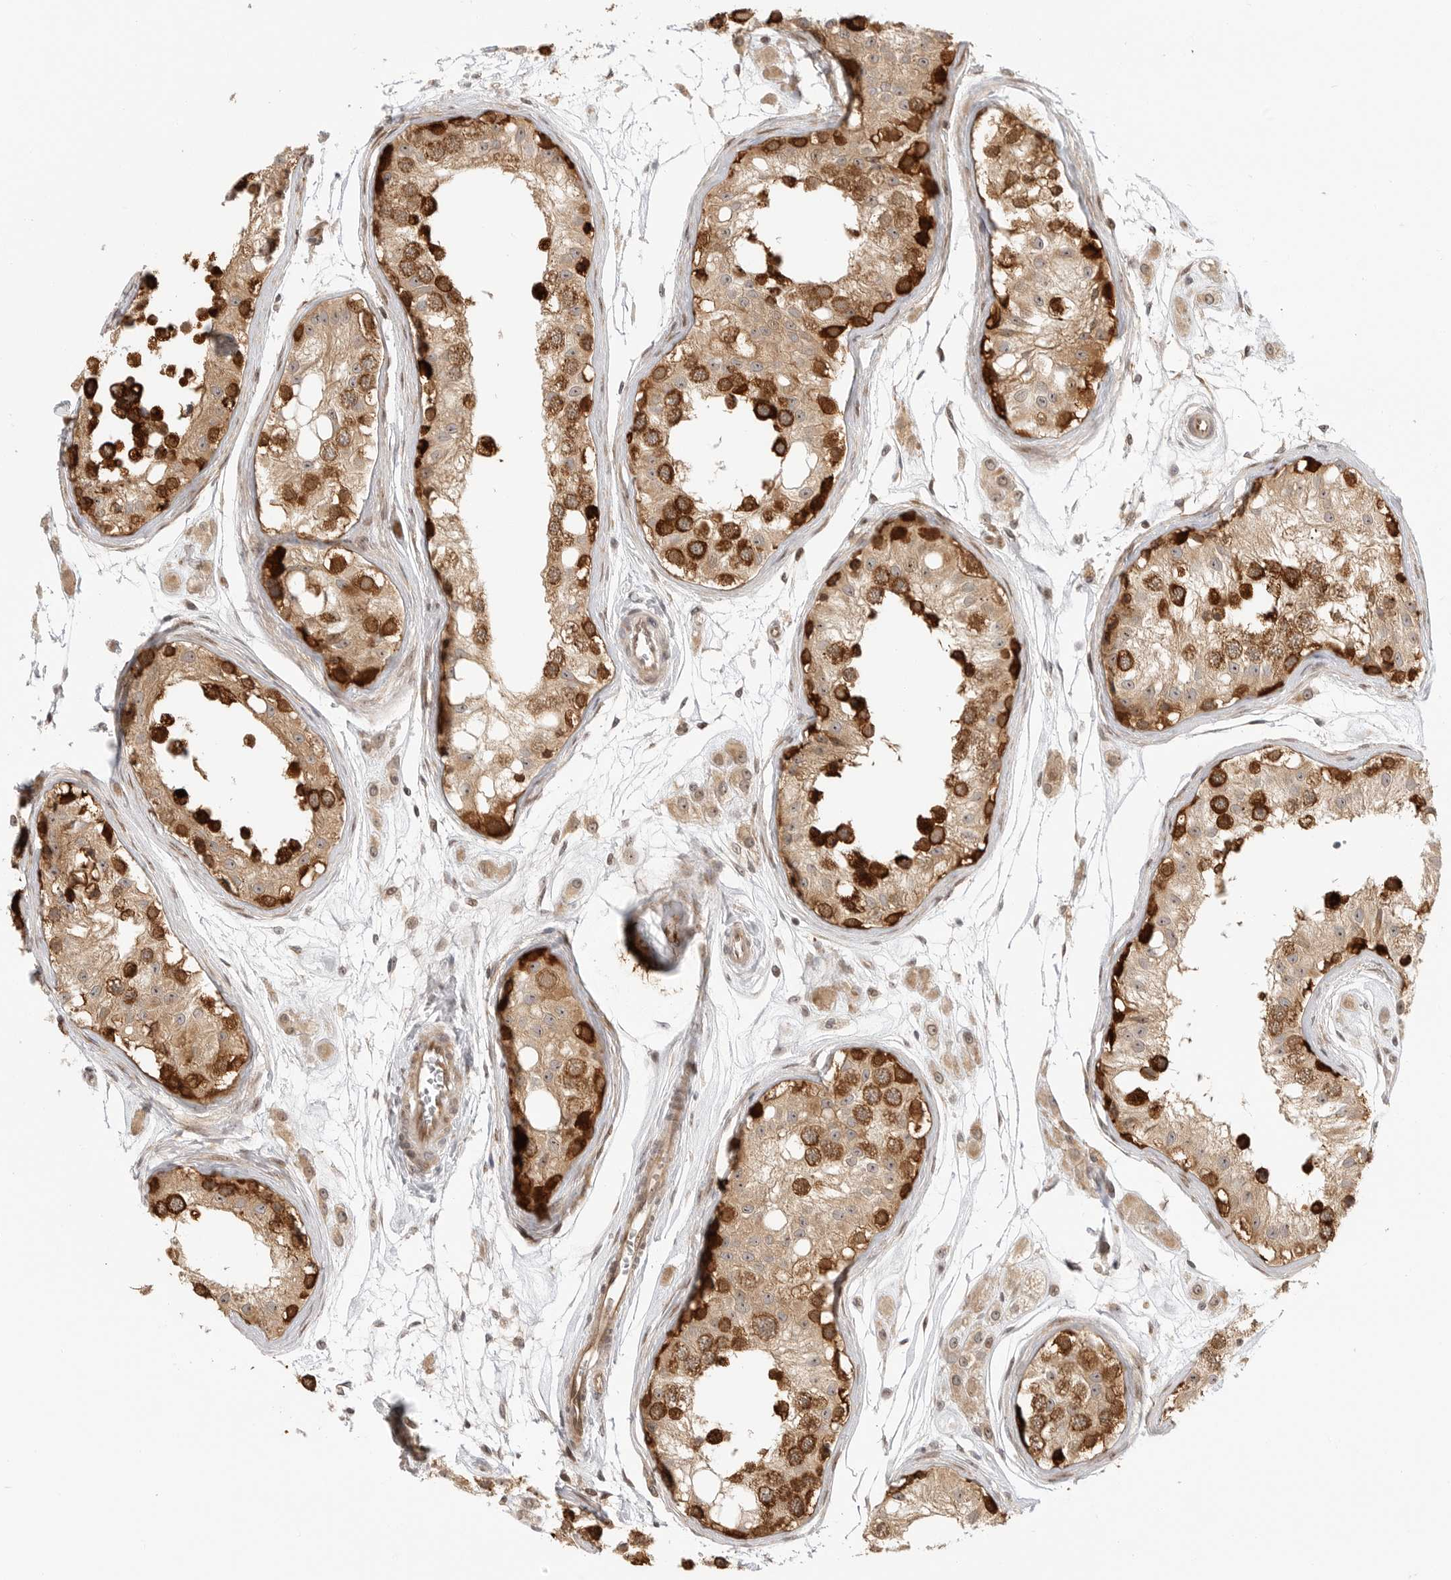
{"staining": {"intensity": "strong", "quantity": ">75%", "location": "cytoplasmic/membranous"}, "tissue": "testis", "cell_type": "Cells in seminiferous ducts", "image_type": "normal", "snomed": [{"axis": "morphology", "description": "Normal tissue, NOS"}, {"axis": "morphology", "description": "Adenocarcinoma, metastatic, NOS"}, {"axis": "topography", "description": "Testis"}], "caption": "This image exhibits immunohistochemistry (IHC) staining of unremarkable testis, with high strong cytoplasmic/membranous expression in approximately >75% of cells in seminiferous ducts.", "gene": "DSCC1", "patient": {"sex": "male", "age": 26}}